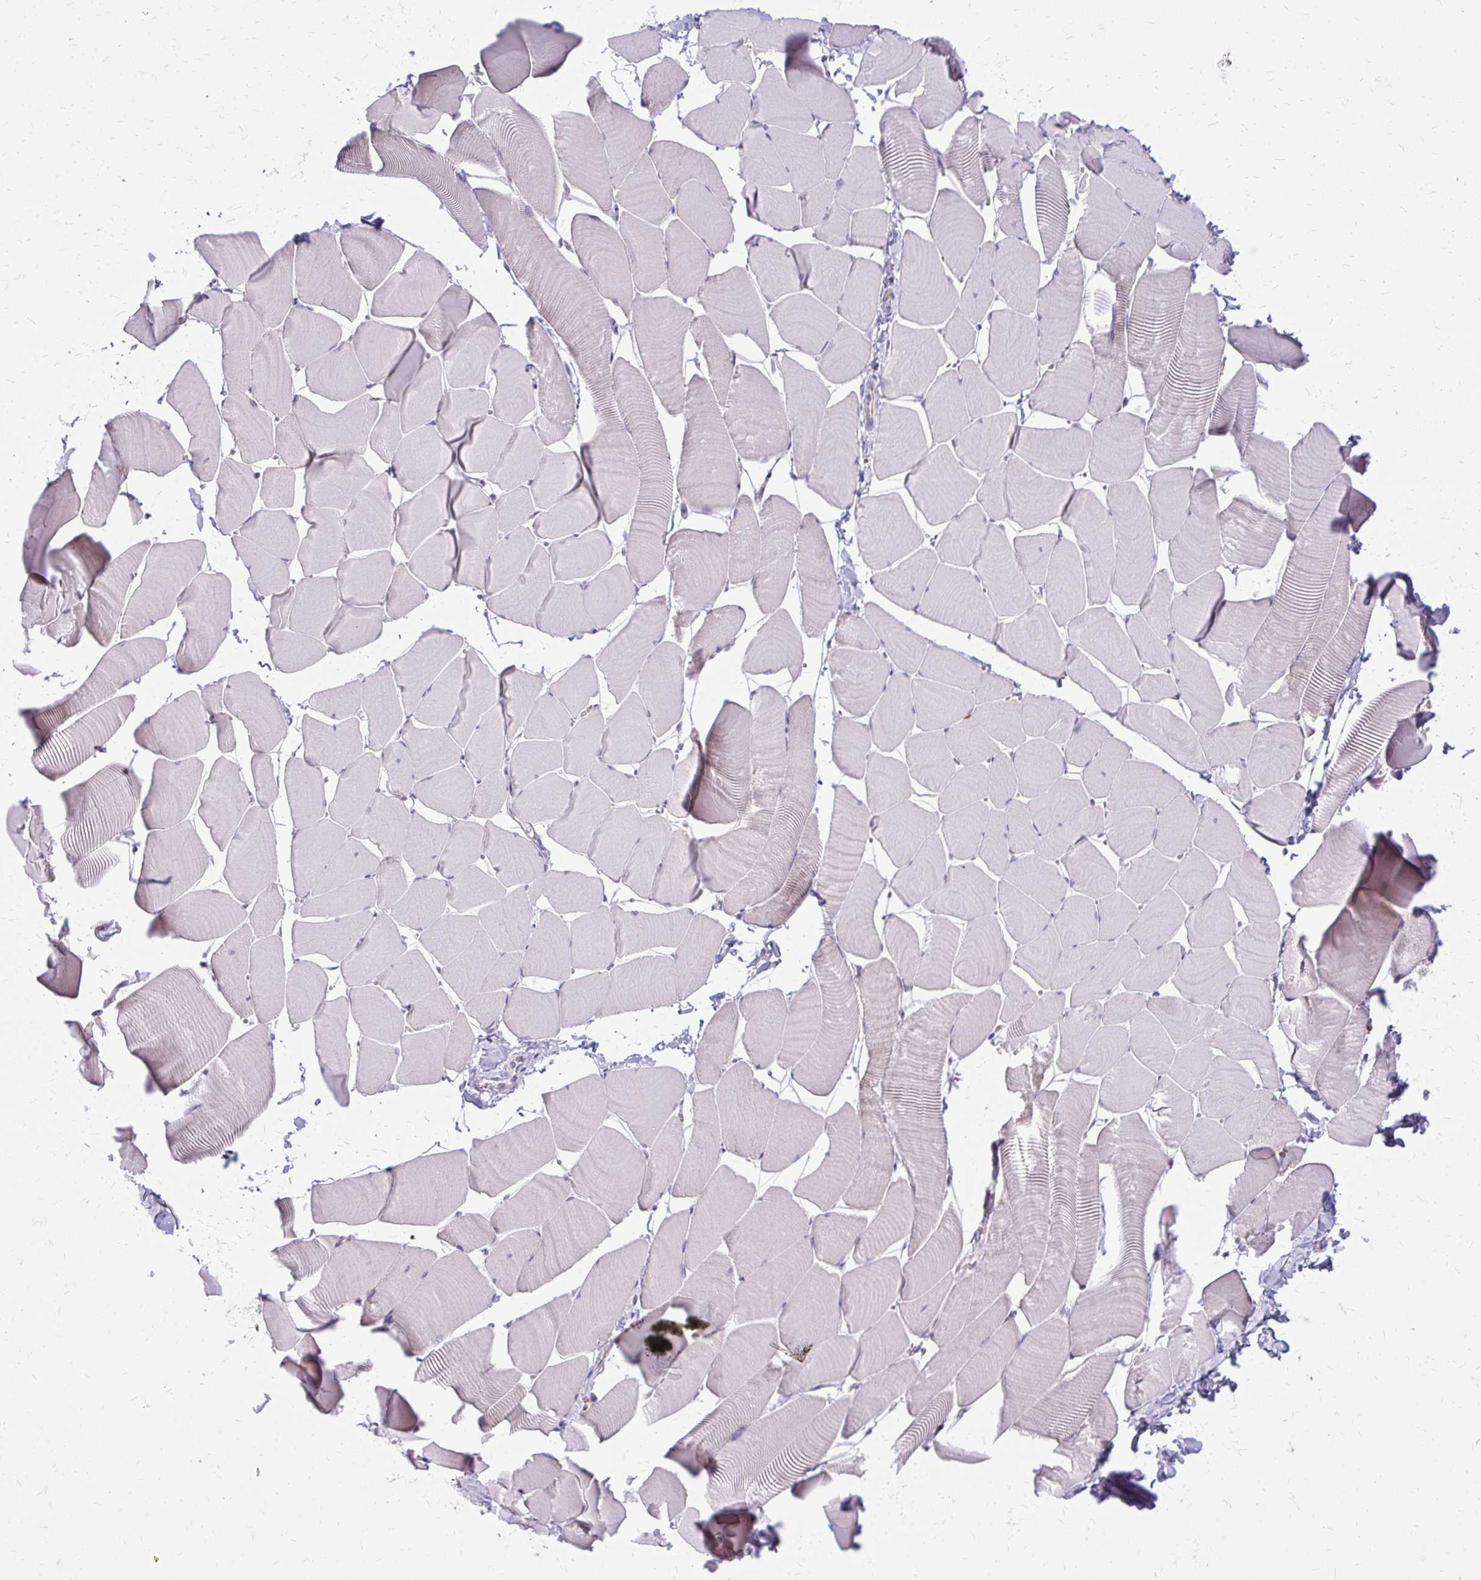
{"staining": {"intensity": "negative", "quantity": "none", "location": "none"}, "tissue": "skeletal muscle", "cell_type": "Myocytes", "image_type": "normal", "snomed": [{"axis": "morphology", "description": "Normal tissue, NOS"}, {"axis": "topography", "description": "Skeletal muscle"}], "caption": "Immunohistochemical staining of benign human skeletal muscle demonstrates no significant expression in myocytes. (Immunohistochemistry (ihc), brightfield microscopy, high magnification).", "gene": "IFIT1", "patient": {"sex": "male", "age": 25}}